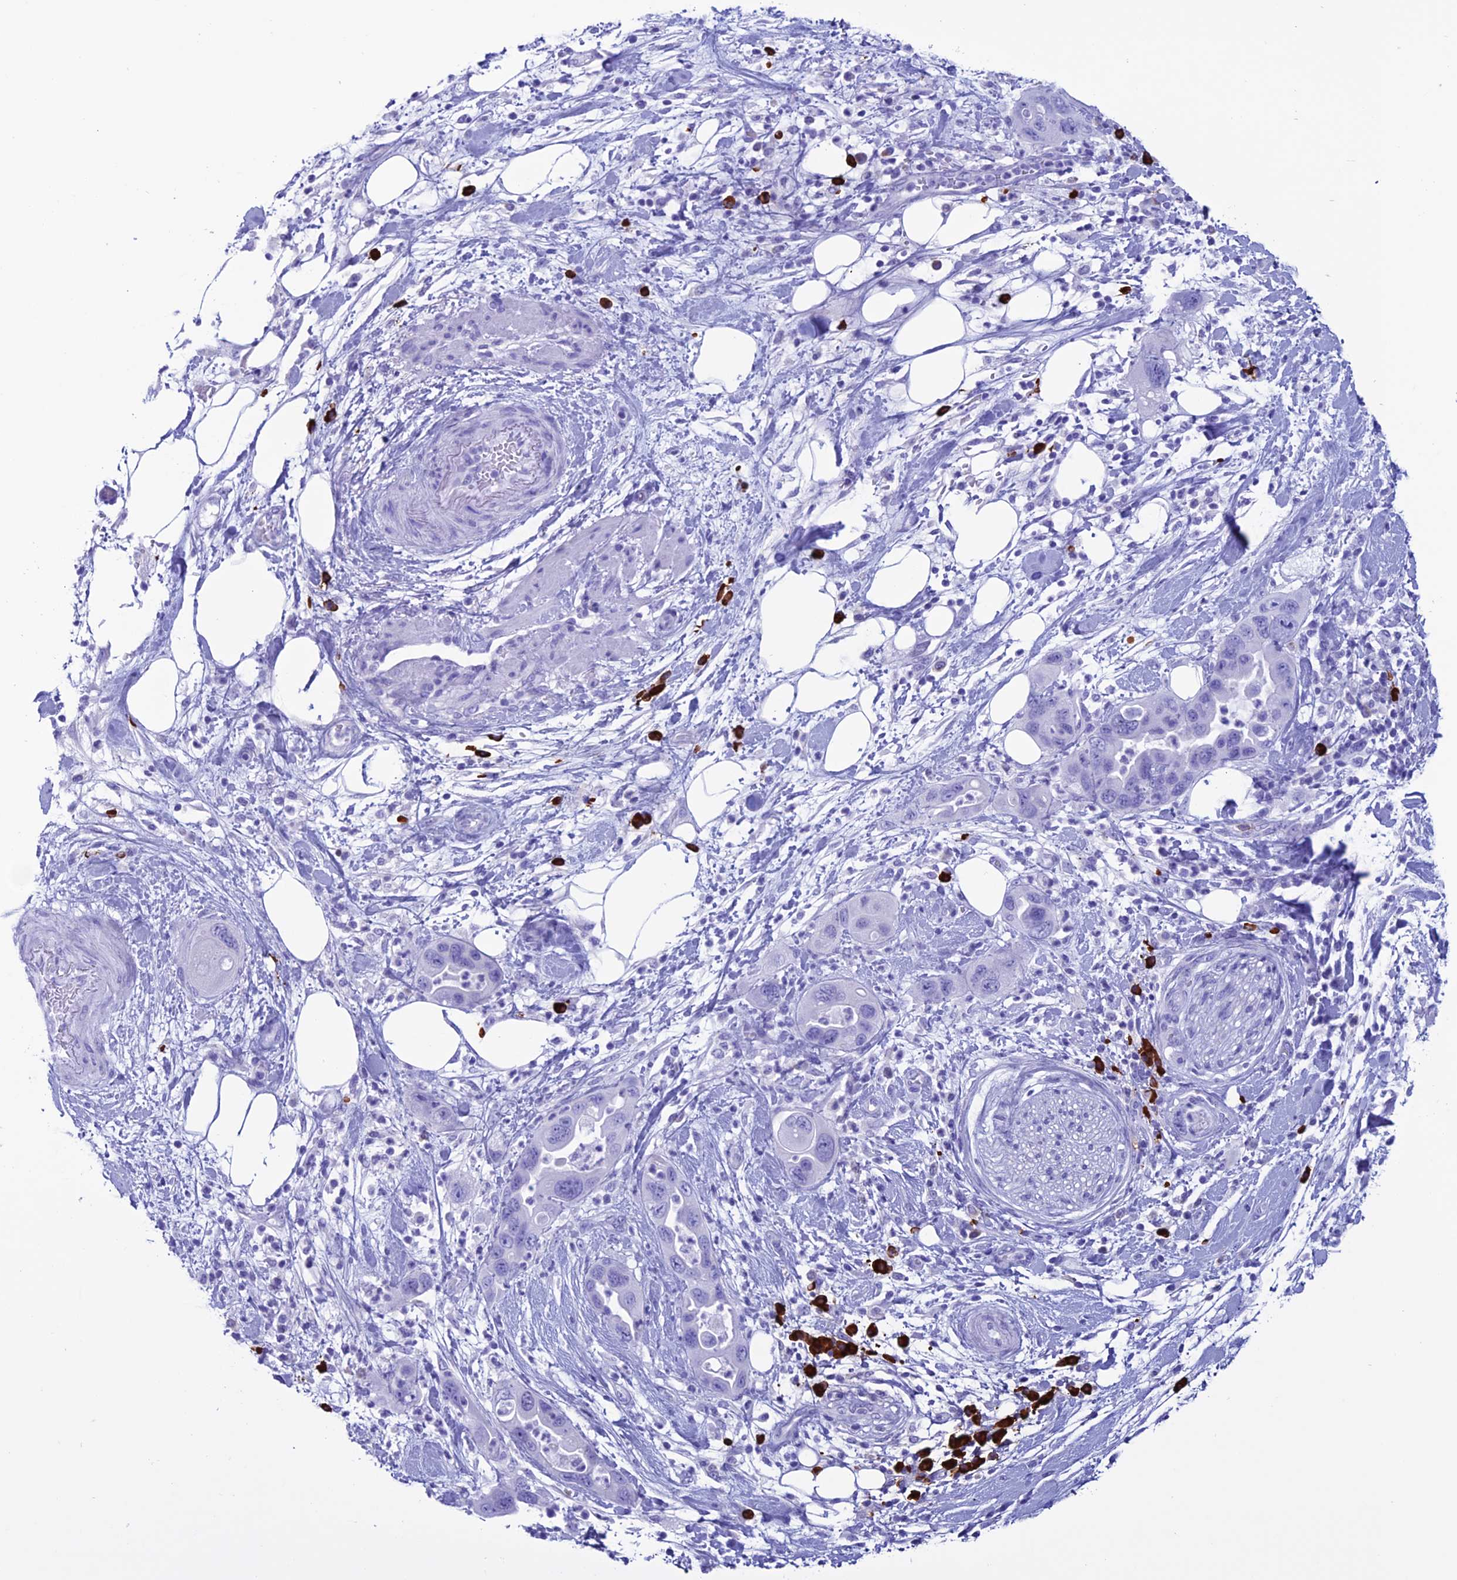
{"staining": {"intensity": "negative", "quantity": "none", "location": "none"}, "tissue": "pancreatic cancer", "cell_type": "Tumor cells", "image_type": "cancer", "snomed": [{"axis": "morphology", "description": "Adenocarcinoma, NOS"}, {"axis": "topography", "description": "Pancreas"}], "caption": "A high-resolution histopathology image shows immunohistochemistry staining of pancreatic cancer (adenocarcinoma), which demonstrates no significant staining in tumor cells.", "gene": "MZB1", "patient": {"sex": "female", "age": 71}}